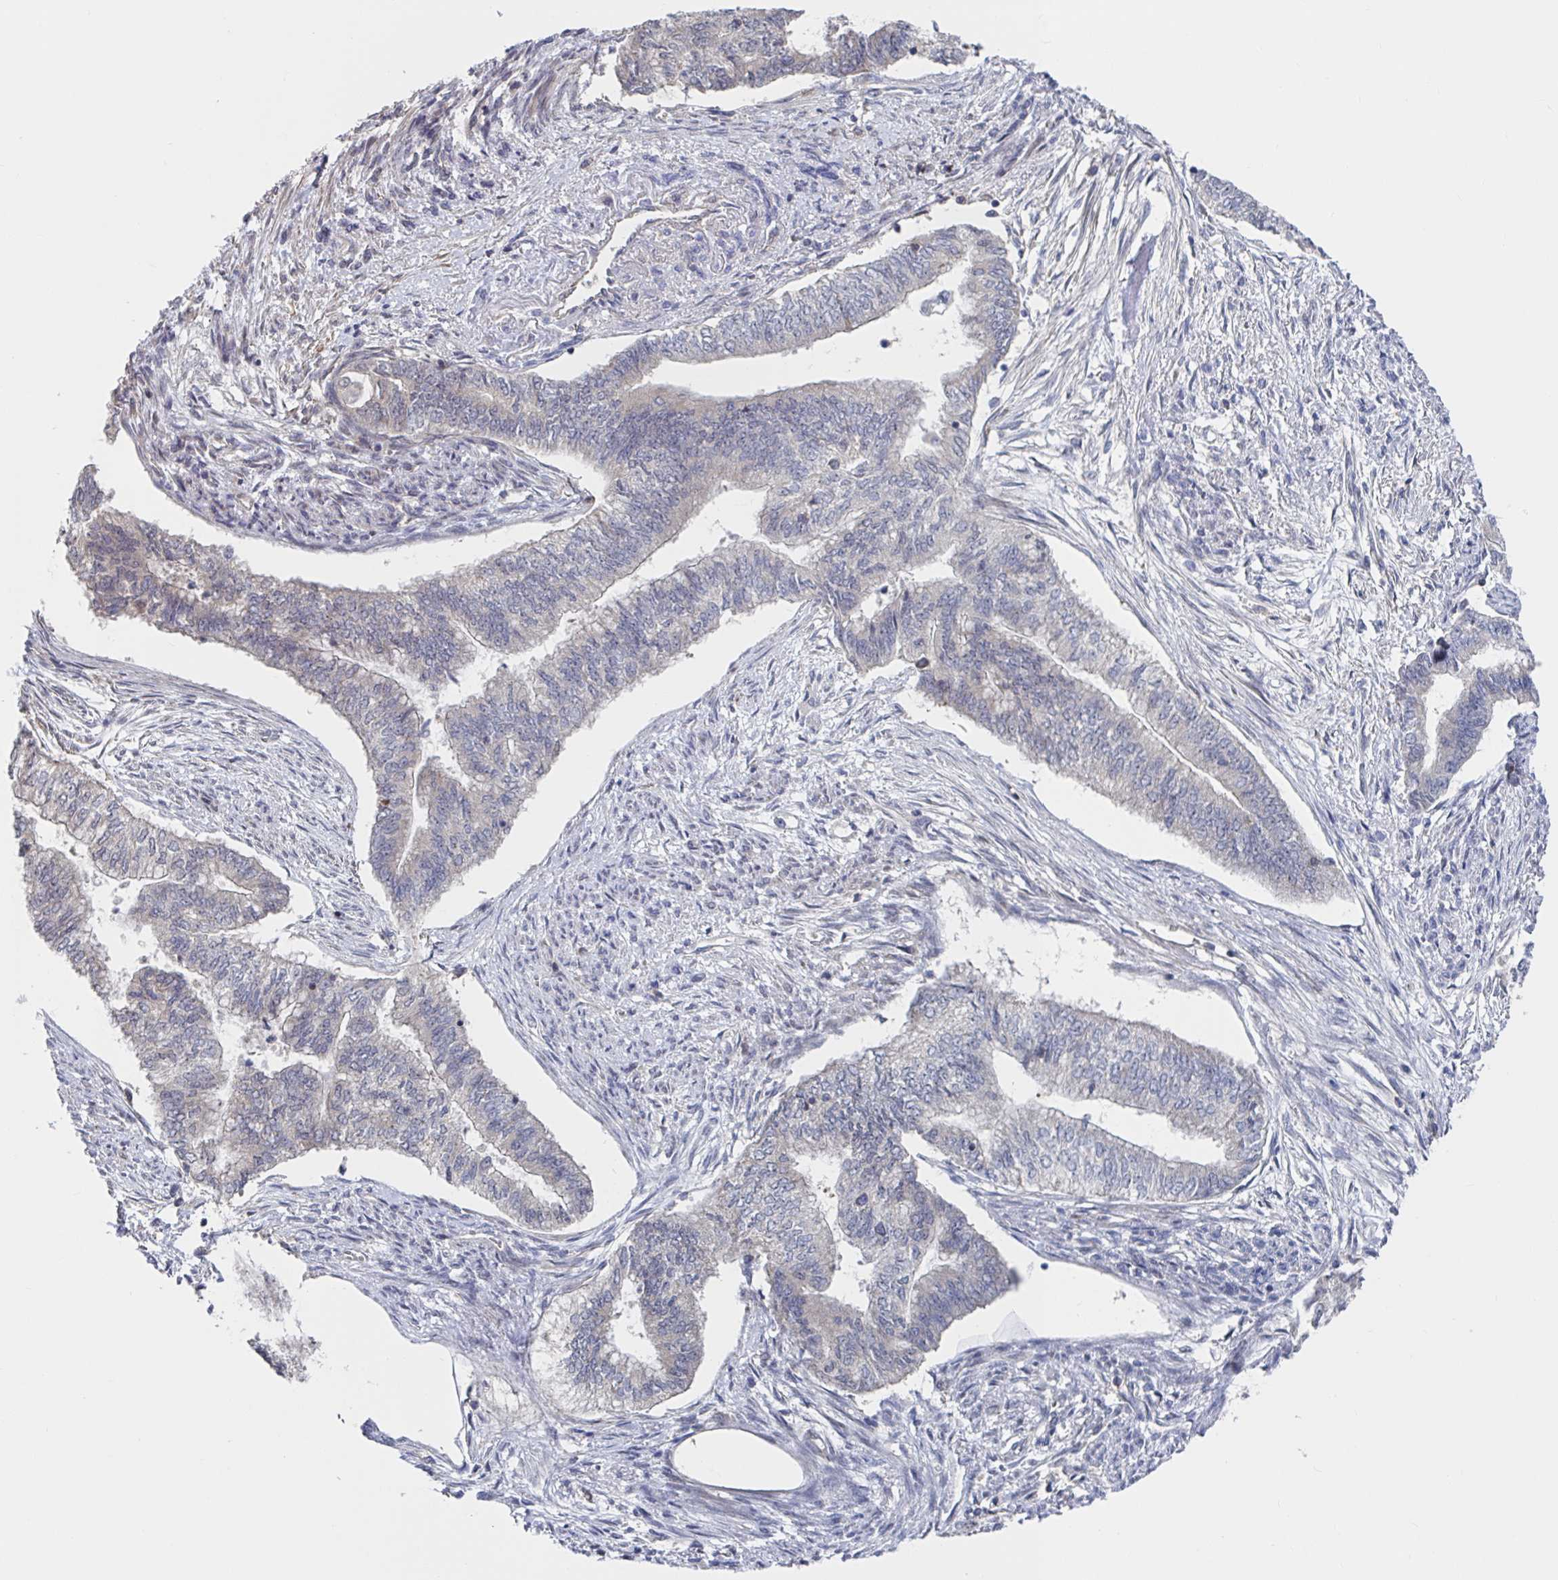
{"staining": {"intensity": "negative", "quantity": "none", "location": "none"}, "tissue": "endometrial cancer", "cell_type": "Tumor cells", "image_type": "cancer", "snomed": [{"axis": "morphology", "description": "Adenocarcinoma, NOS"}, {"axis": "topography", "description": "Endometrium"}], "caption": "DAB (3,3'-diaminobenzidine) immunohistochemical staining of human endometrial cancer (adenocarcinoma) exhibits no significant staining in tumor cells.", "gene": "DHRS12", "patient": {"sex": "female", "age": 65}}